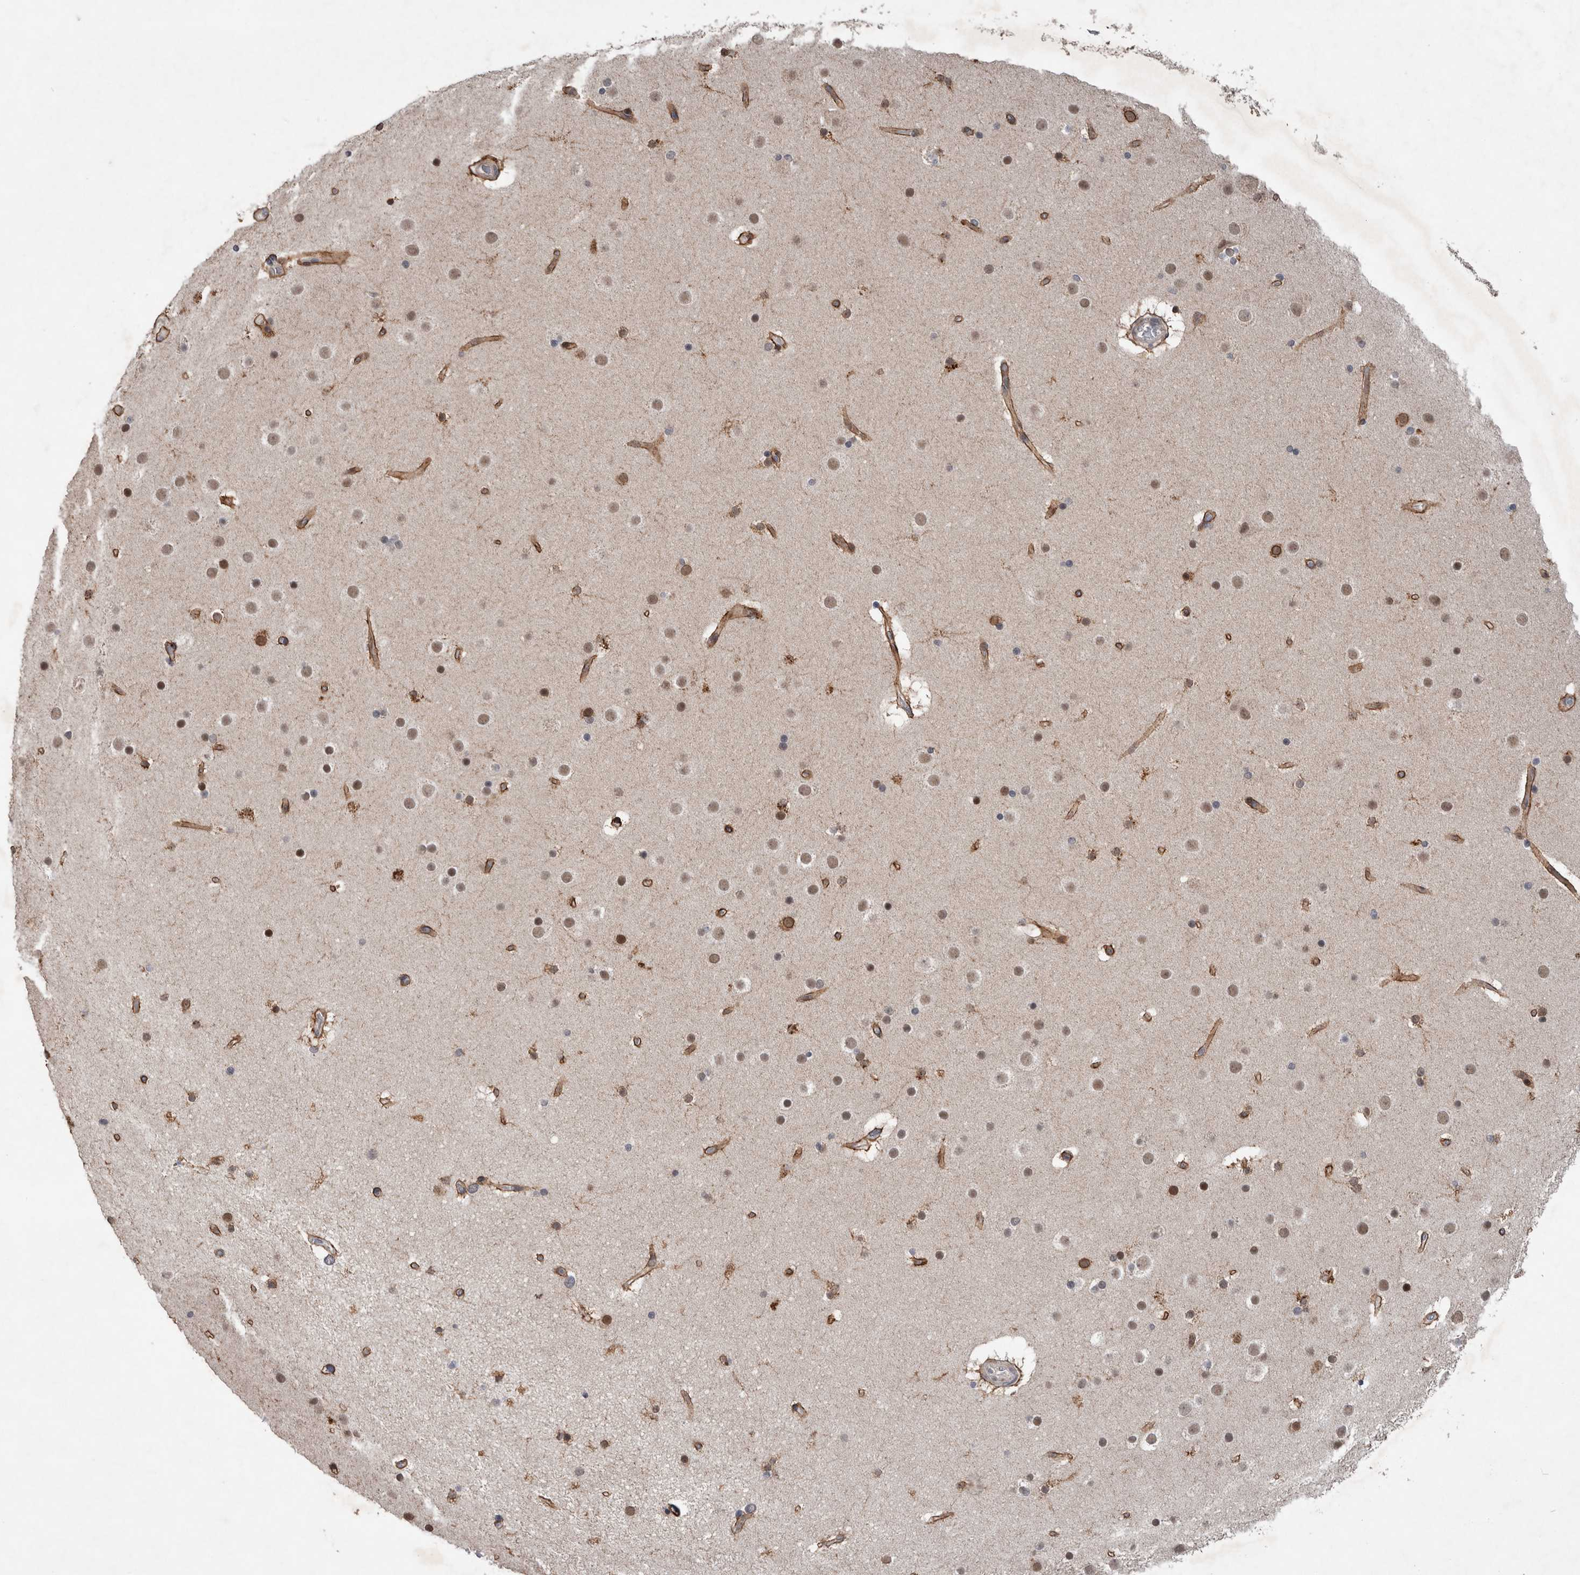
{"staining": {"intensity": "moderate", "quantity": ">75%", "location": "cytoplasmic/membranous"}, "tissue": "cerebral cortex", "cell_type": "Endothelial cells", "image_type": "normal", "snomed": [{"axis": "morphology", "description": "Normal tissue, NOS"}, {"axis": "topography", "description": "Cerebral cortex"}], "caption": "Cerebral cortex stained with DAB (3,3'-diaminobenzidine) immunohistochemistry shows medium levels of moderate cytoplasmic/membranous positivity in about >75% of endothelial cells.", "gene": "GIMAP6", "patient": {"sex": "male", "age": 57}}